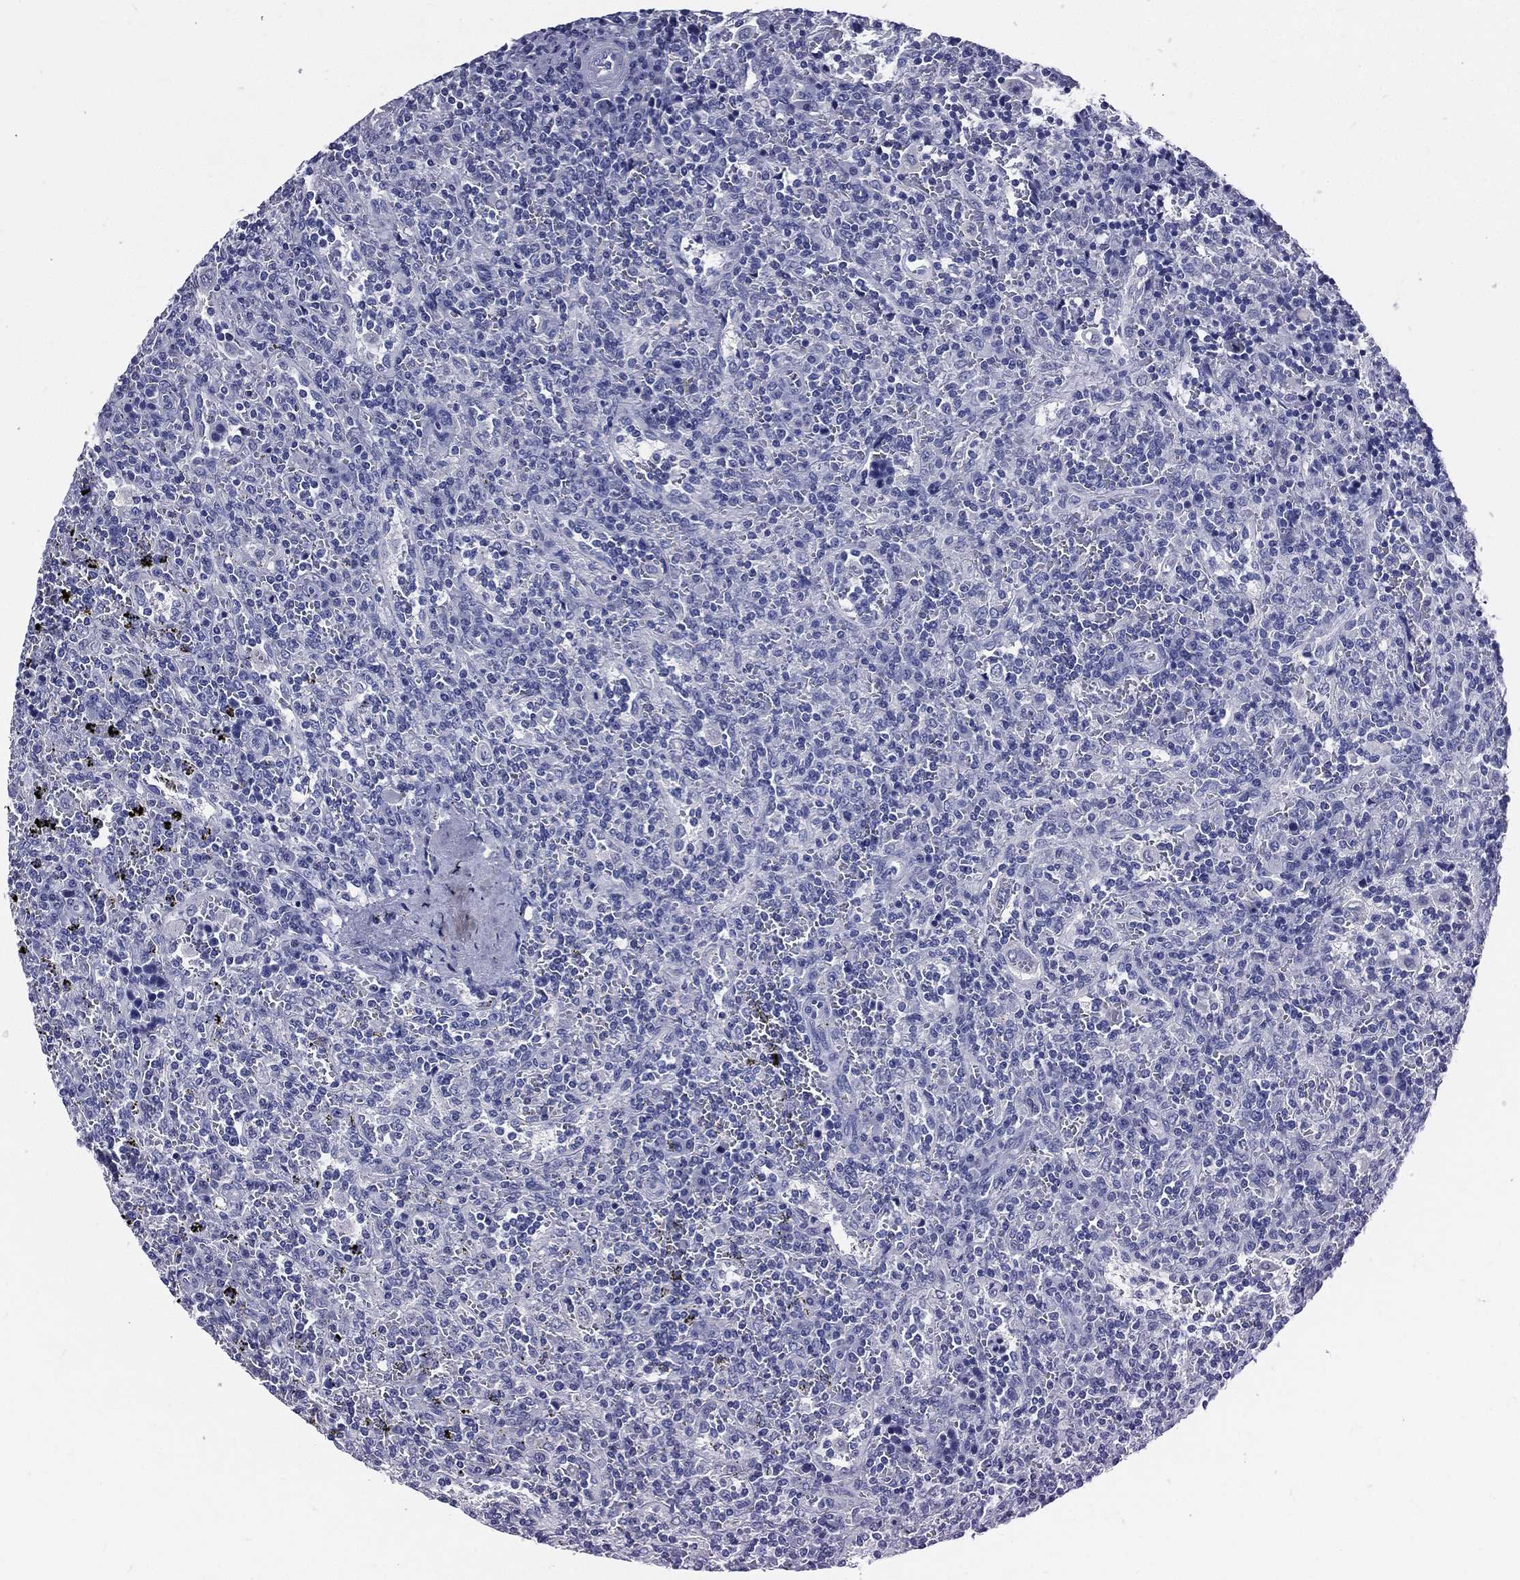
{"staining": {"intensity": "negative", "quantity": "none", "location": "none"}, "tissue": "lymphoma", "cell_type": "Tumor cells", "image_type": "cancer", "snomed": [{"axis": "morphology", "description": "Malignant lymphoma, non-Hodgkin's type, Low grade"}, {"axis": "topography", "description": "Spleen"}], "caption": "Immunohistochemistry of human malignant lymphoma, non-Hodgkin's type (low-grade) displays no positivity in tumor cells. (DAB immunohistochemistry (IHC) visualized using brightfield microscopy, high magnification).", "gene": "DPYS", "patient": {"sex": "male", "age": 62}}